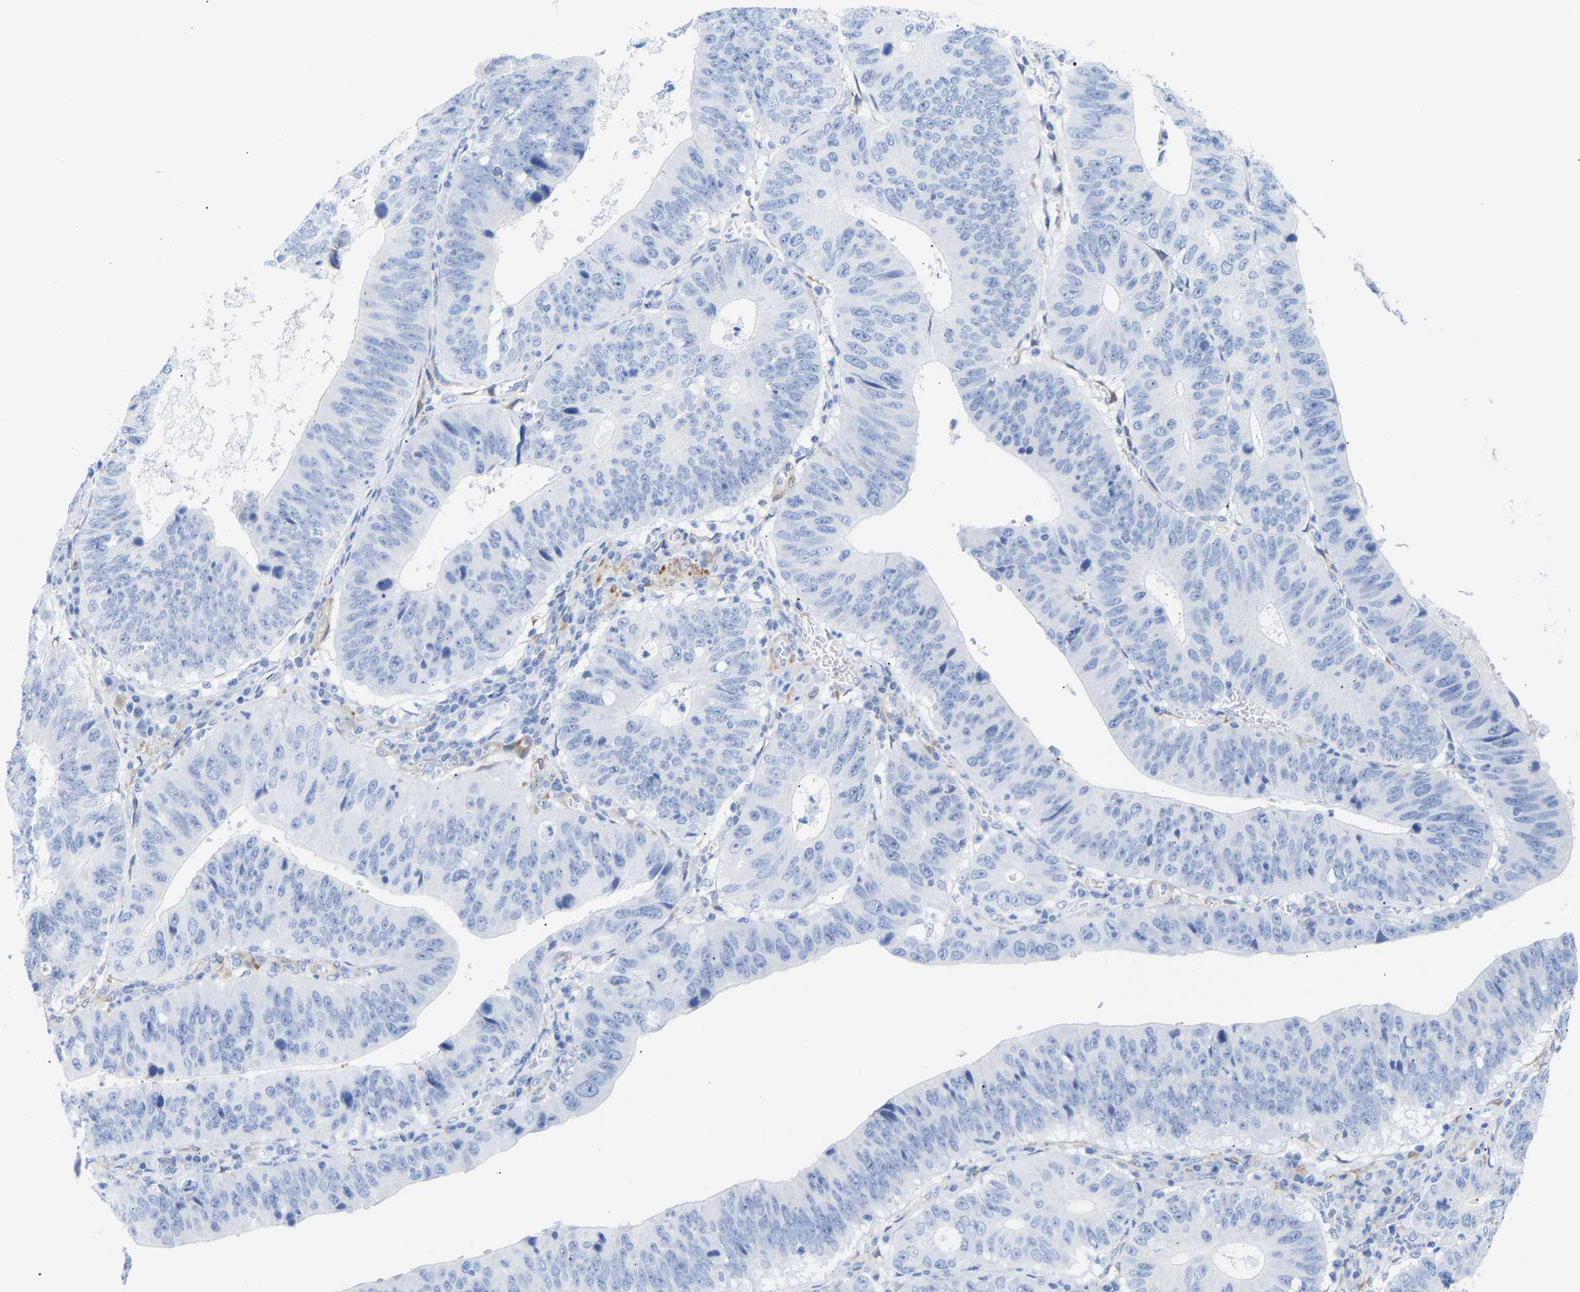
{"staining": {"intensity": "negative", "quantity": "none", "location": "none"}, "tissue": "stomach cancer", "cell_type": "Tumor cells", "image_type": "cancer", "snomed": [{"axis": "morphology", "description": "Adenocarcinoma, NOS"}, {"axis": "topography", "description": "Stomach"}], "caption": "High power microscopy micrograph of an IHC micrograph of stomach adenocarcinoma, revealing no significant positivity in tumor cells.", "gene": "AMPH", "patient": {"sex": "male", "age": 59}}